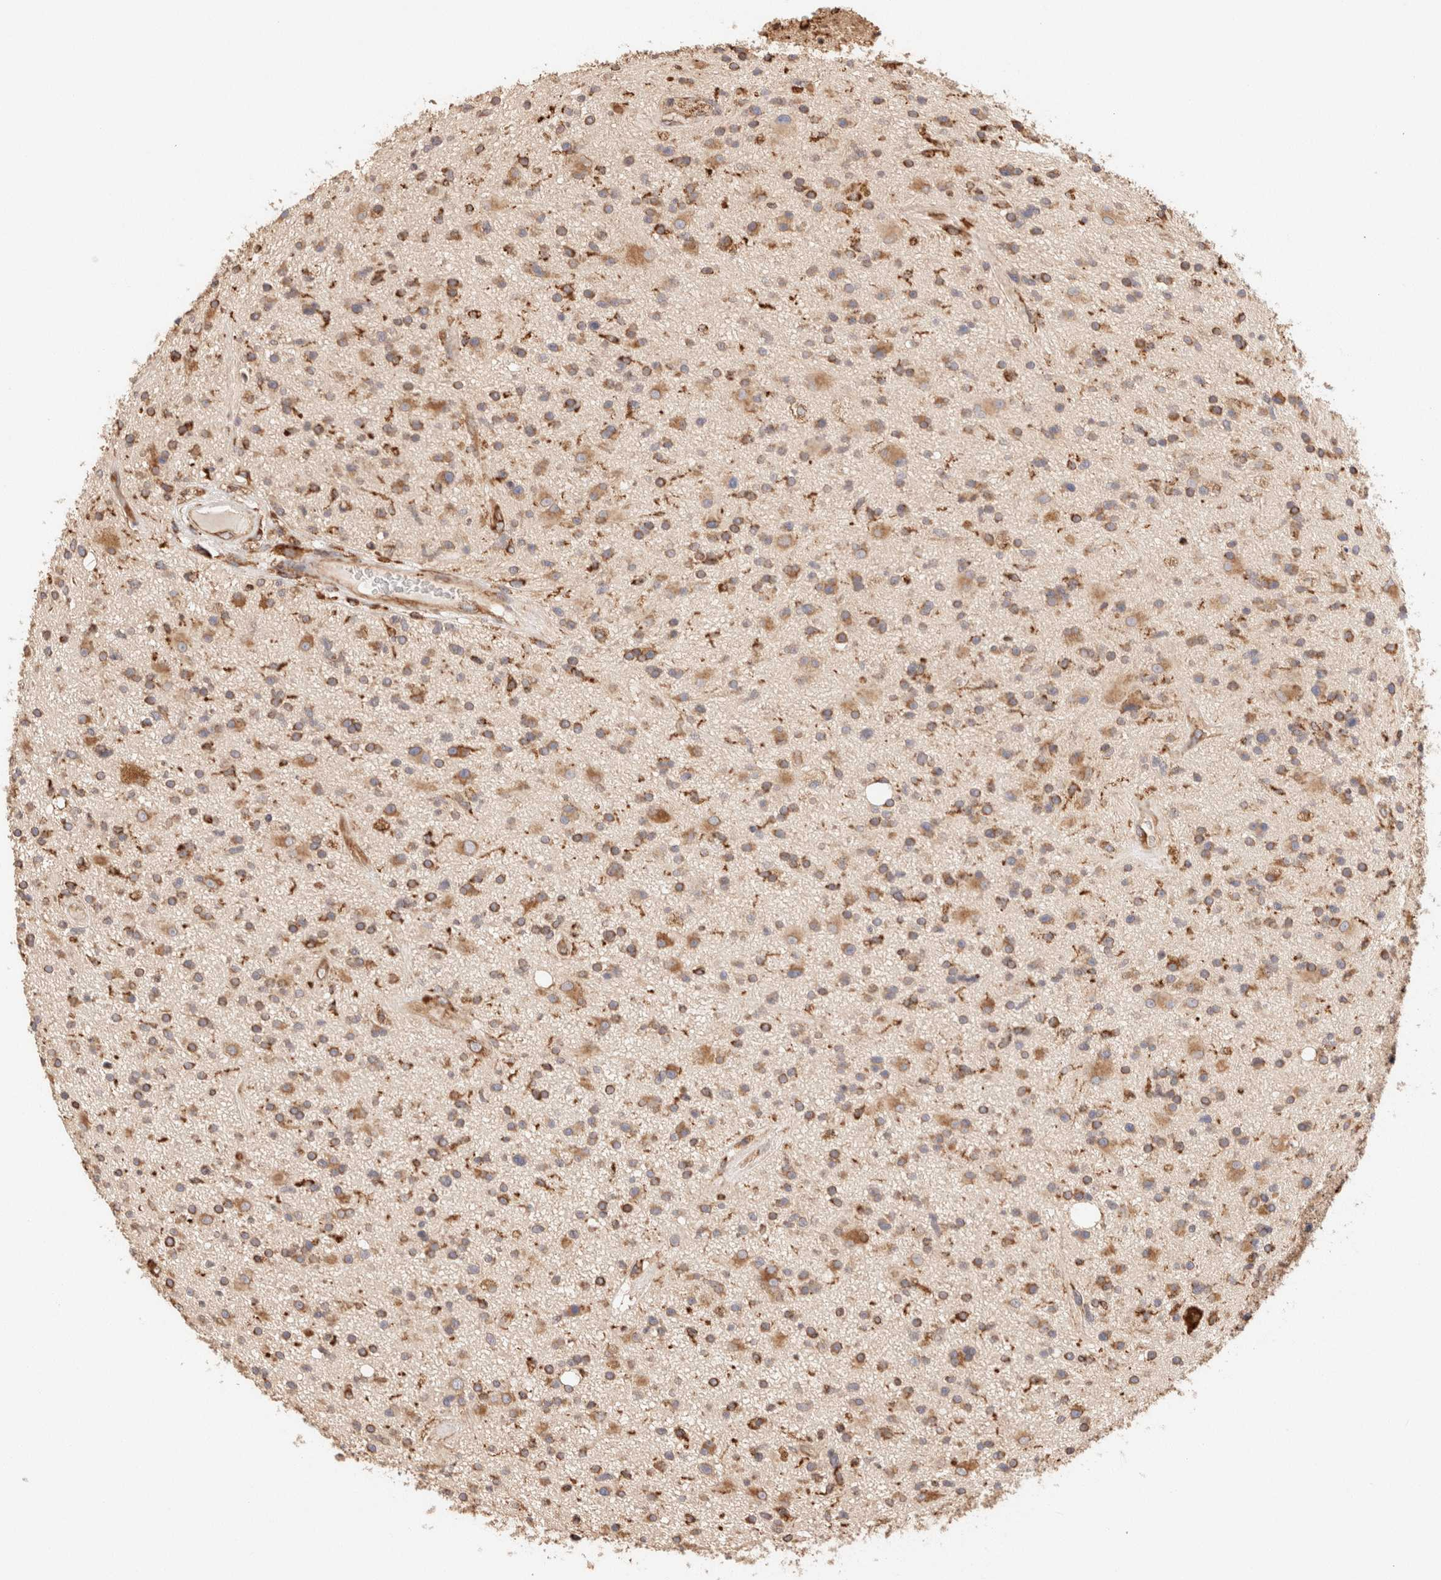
{"staining": {"intensity": "moderate", "quantity": ">75%", "location": "cytoplasmic/membranous"}, "tissue": "glioma", "cell_type": "Tumor cells", "image_type": "cancer", "snomed": [{"axis": "morphology", "description": "Glioma, malignant, High grade"}, {"axis": "topography", "description": "Brain"}], "caption": "DAB (3,3'-diaminobenzidine) immunohistochemical staining of glioma reveals moderate cytoplasmic/membranous protein positivity in about >75% of tumor cells.", "gene": "FER", "patient": {"sex": "male", "age": 33}}